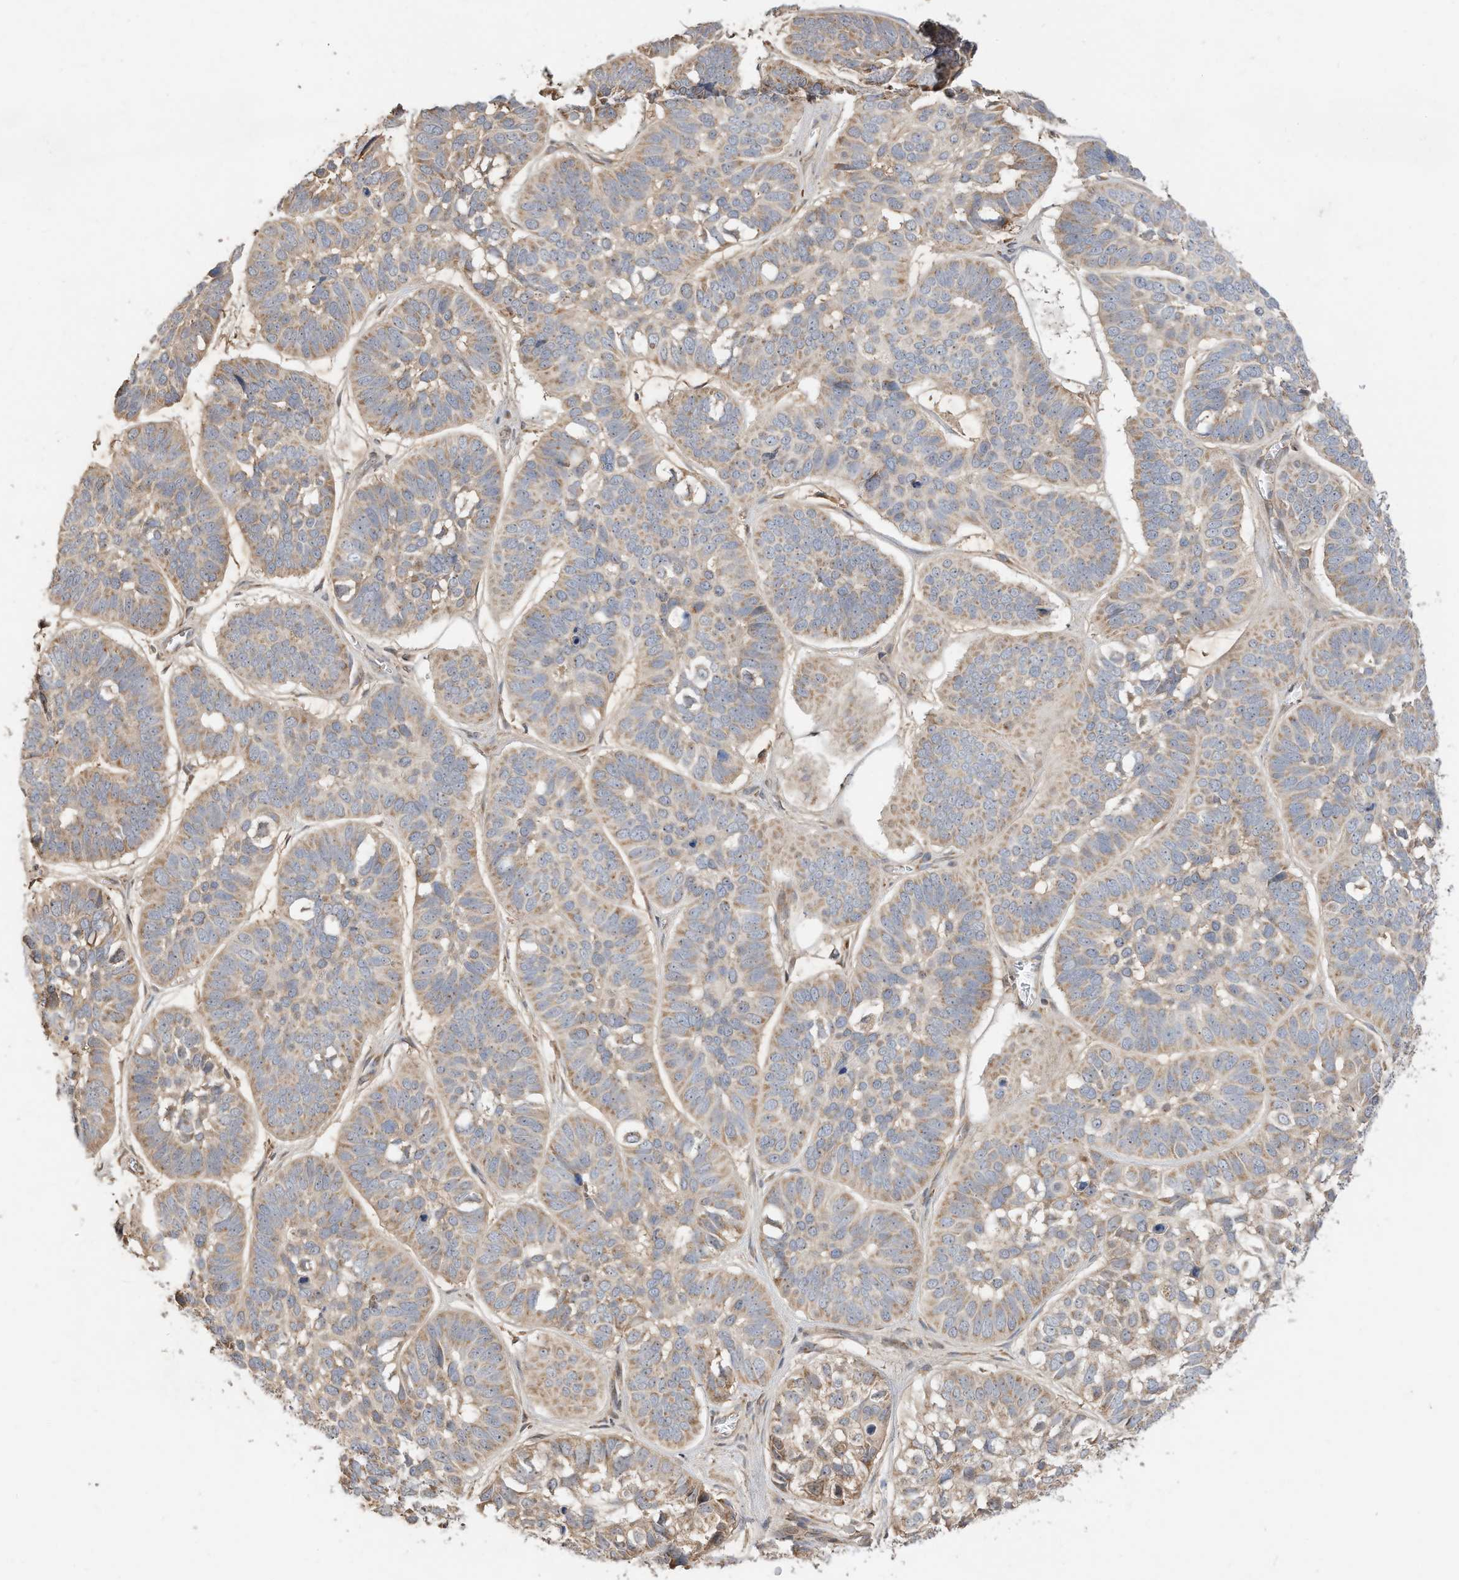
{"staining": {"intensity": "moderate", "quantity": "25%-75%", "location": "cytoplasmic/membranous"}, "tissue": "skin cancer", "cell_type": "Tumor cells", "image_type": "cancer", "snomed": [{"axis": "morphology", "description": "Basal cell carcinoma"}, {"axis": "topography", "description": "Skin"}], "caption": "Skin basal cell carcinoma was stained to show a protein in brown. There is medium levels of moderate cytoplasmic/membranous staining in approximately 25%-75% of tumor cells.", "gene": "CAGE1", "patient": {"sex": "male", "age": 62}}